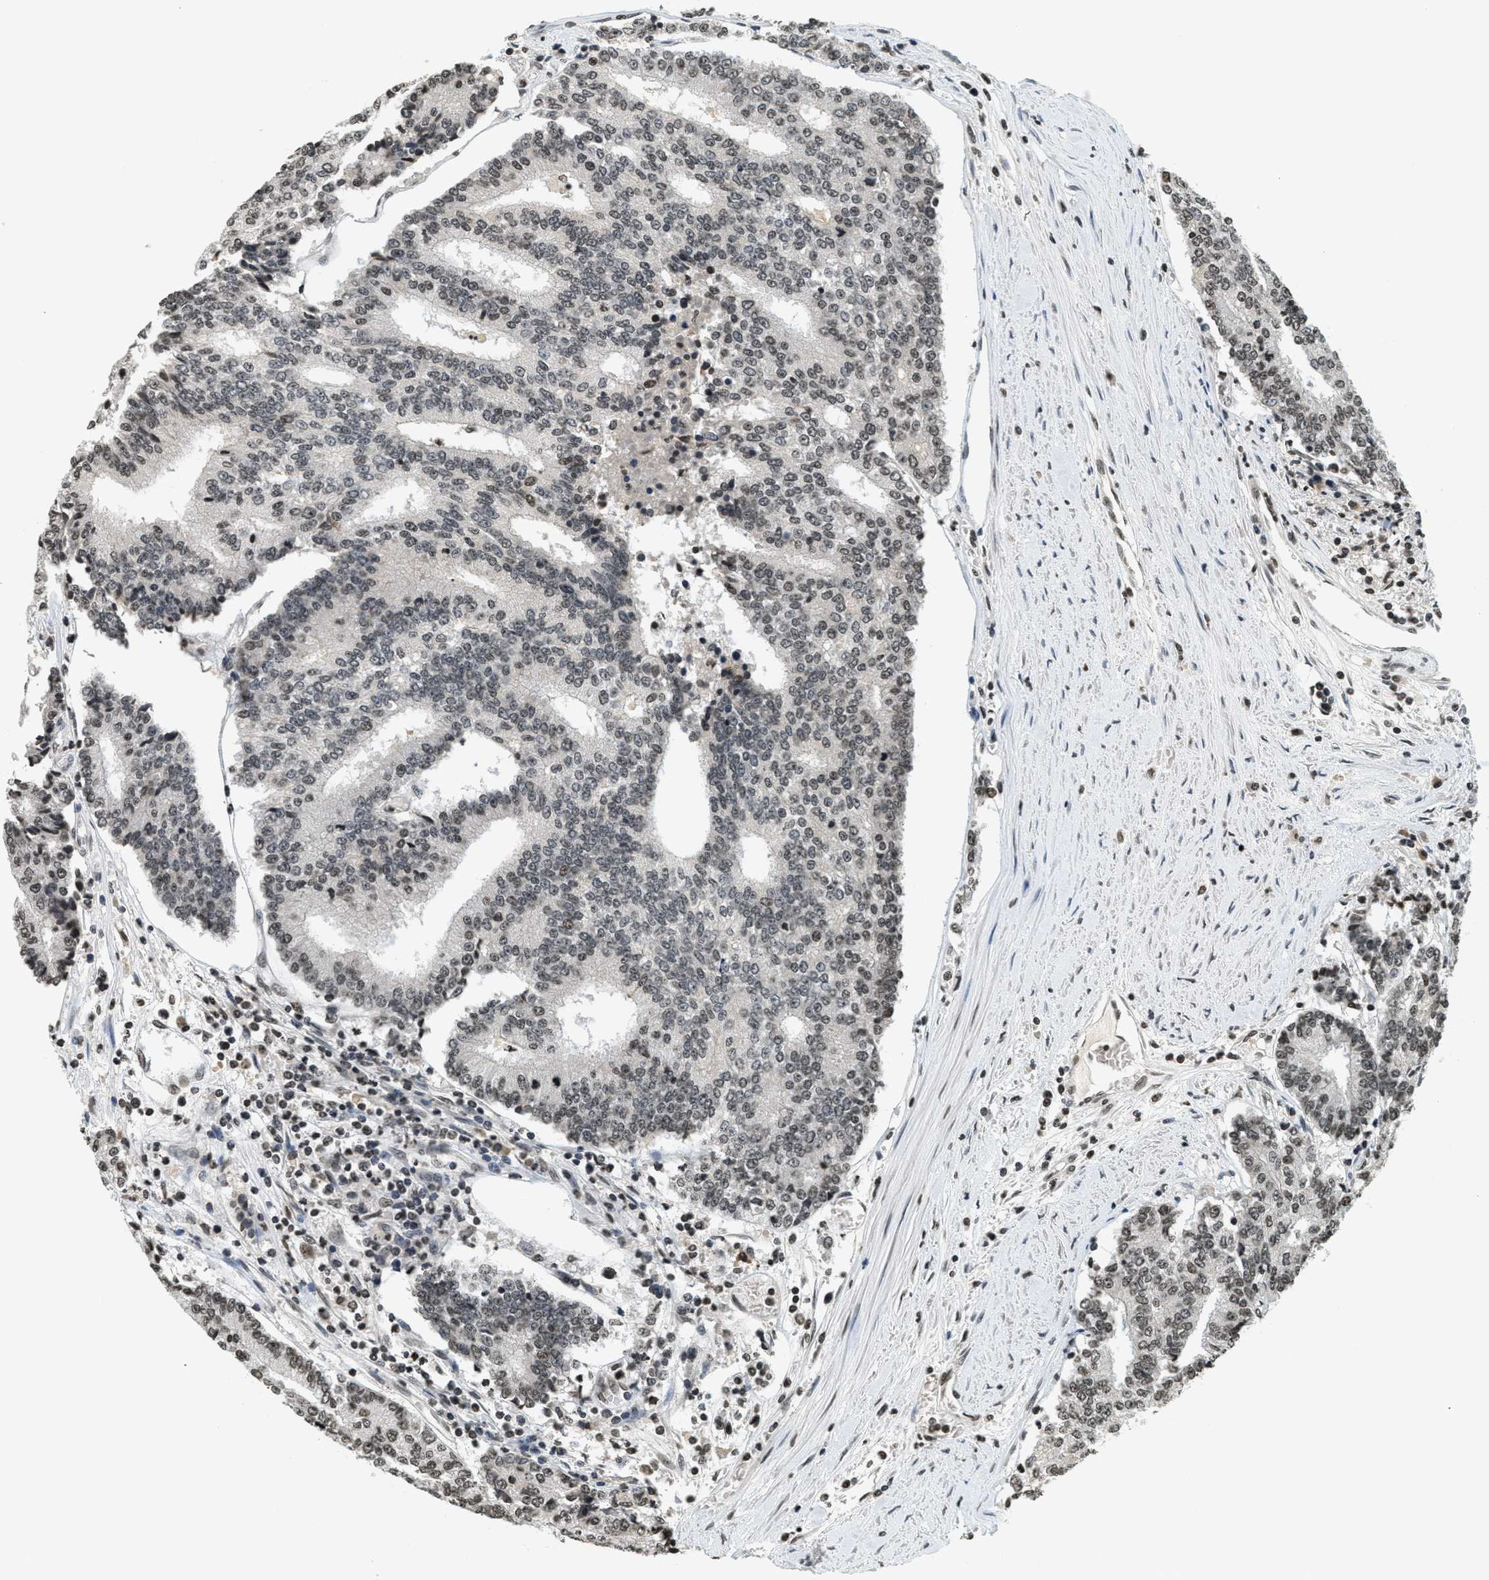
{"staining": {"intensity": "moderate", "quantity": ">75%", "location": "nuclear"}, "tissue": "prostate cancer", "cell_type": "Tumor cells", "image_type": "cancer", "snomed": [{"axis": "morphology", "description": "Normal tissue, NOS"}, {"axis": "morphology", "description": "Adenocarcinoma, High grade"}, {"axis": "topography", "description": "Prostate"}, {"axis": "topography", "description": "Seminal veicle"}], "caption": "Immunohistochemistry of prostate cancer (adenocarcinoma (high-grade)) reveals medium levels of moderate nuclear staining in approximately >75% of tumor cells.", "gene": "LDB2", "patient": {"sex": "male", "age": 55}}